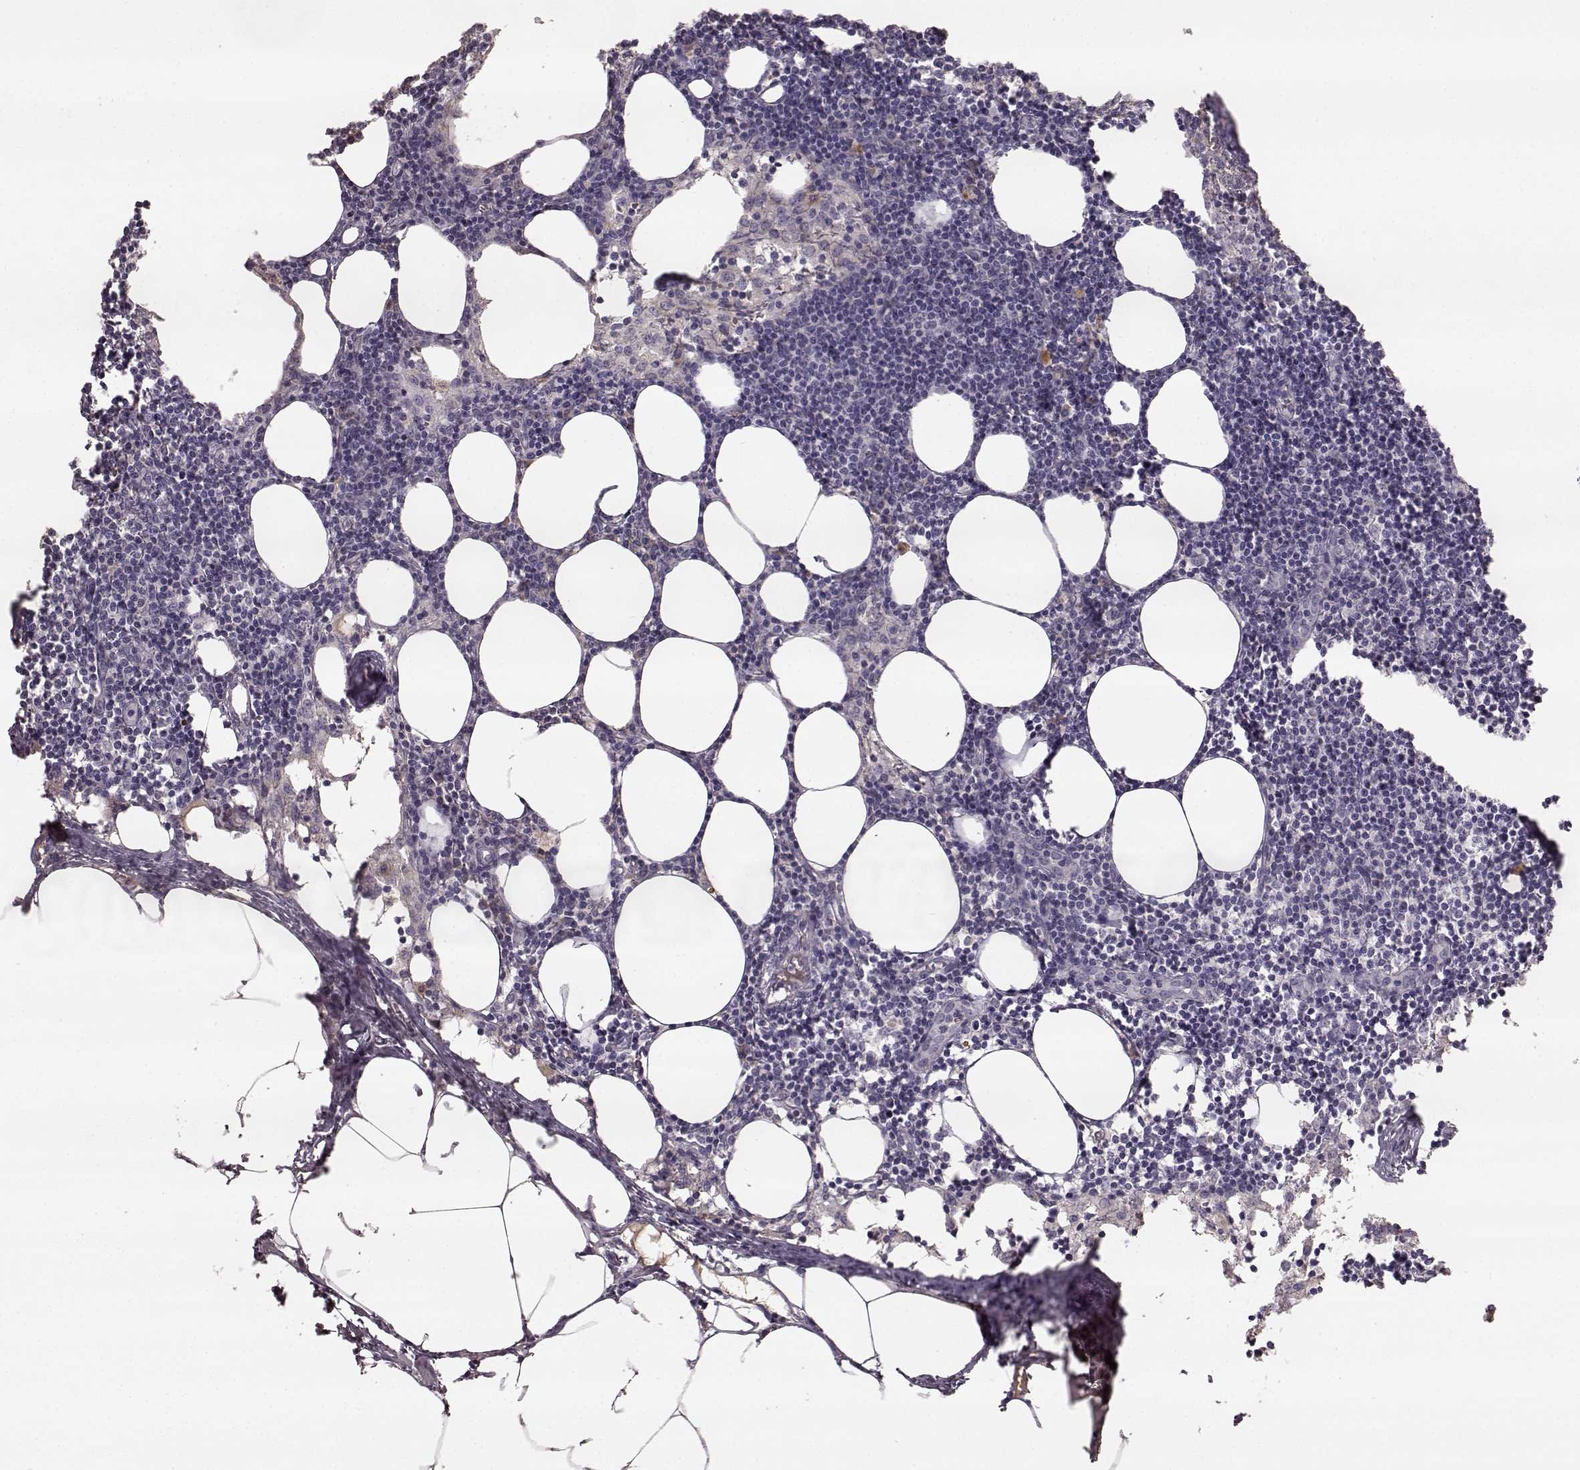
{"staining": {"intensity": "negative", "quantity": "none", "location": "none"}, "tissue": "lymph node", "cell_type": "Germinal center cells", "image_type": "normal", "snomed": [{"axis": "morphology", "description": "Normal tissue, NOS"}, {"axis": "topography", "description": "Lymph node"}], "caption": "The IHC histopathology image has no significant expression in germinal center cells of lymph node.", "gene": "YJEFN3", "patient": {"sex": "female", "age": 52}}